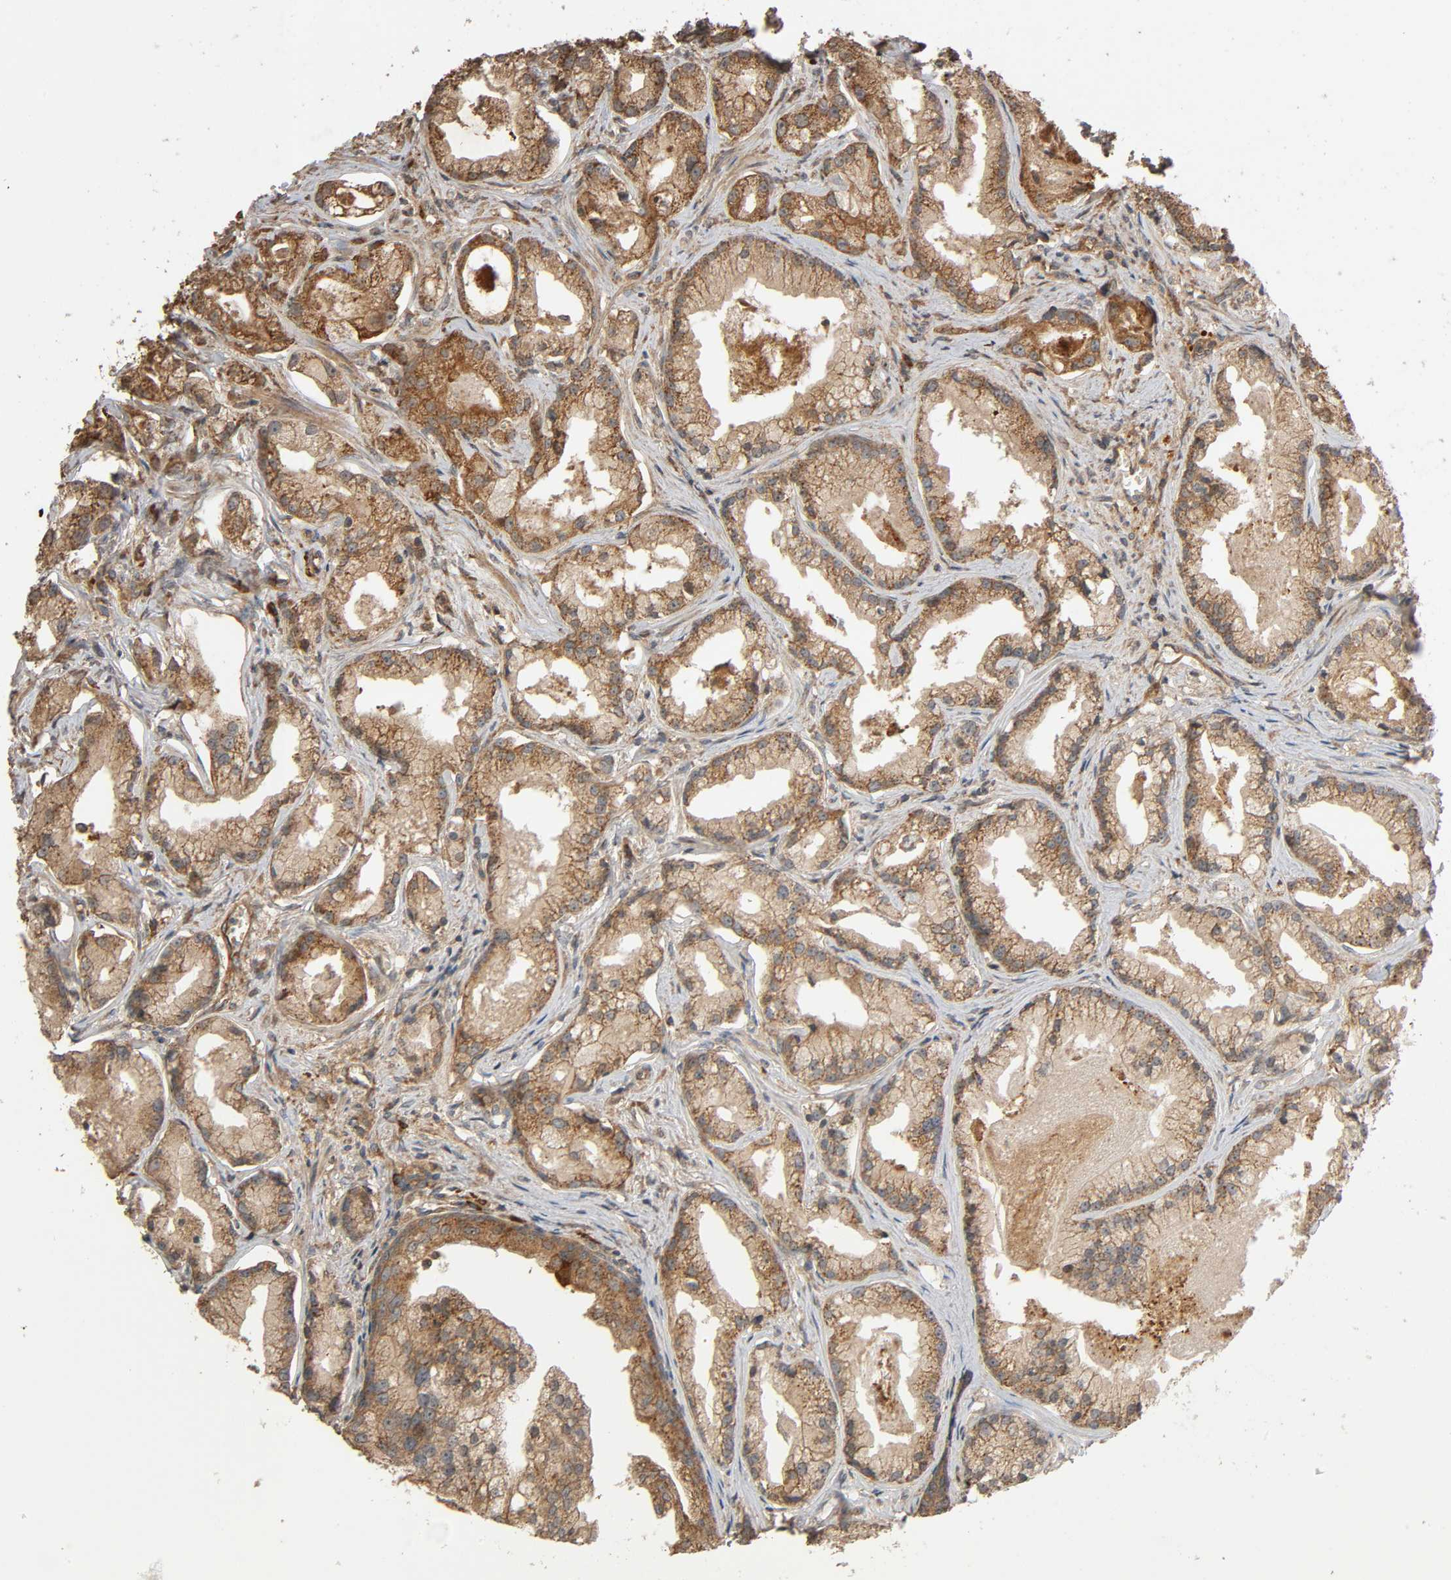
{"staining": {"intensity": "moderate", "quantity": ">75%", "location": "cytoplasmic/membranous"}, "tissue": "prostate cancer", "cell_type": "Tumor cells", "image_type": "cancer", "snomed": [{"axis": "morphology", "description": "Adenocarcinoma, Low grade"}, {"axis": "topography", "description": "Prostate"}], "caption": "Immunohistochemistry (IHC) (DAB (3,3'-diaminobenzidine)) staining of human low-grade adenocarcinoma (prostate) shows moderate cytoplasmic/membranous protein positivity in approximately >75% of tumor cells.", "gene": "MAP3K8", "patient": {"sex": "male", "age": 59}}